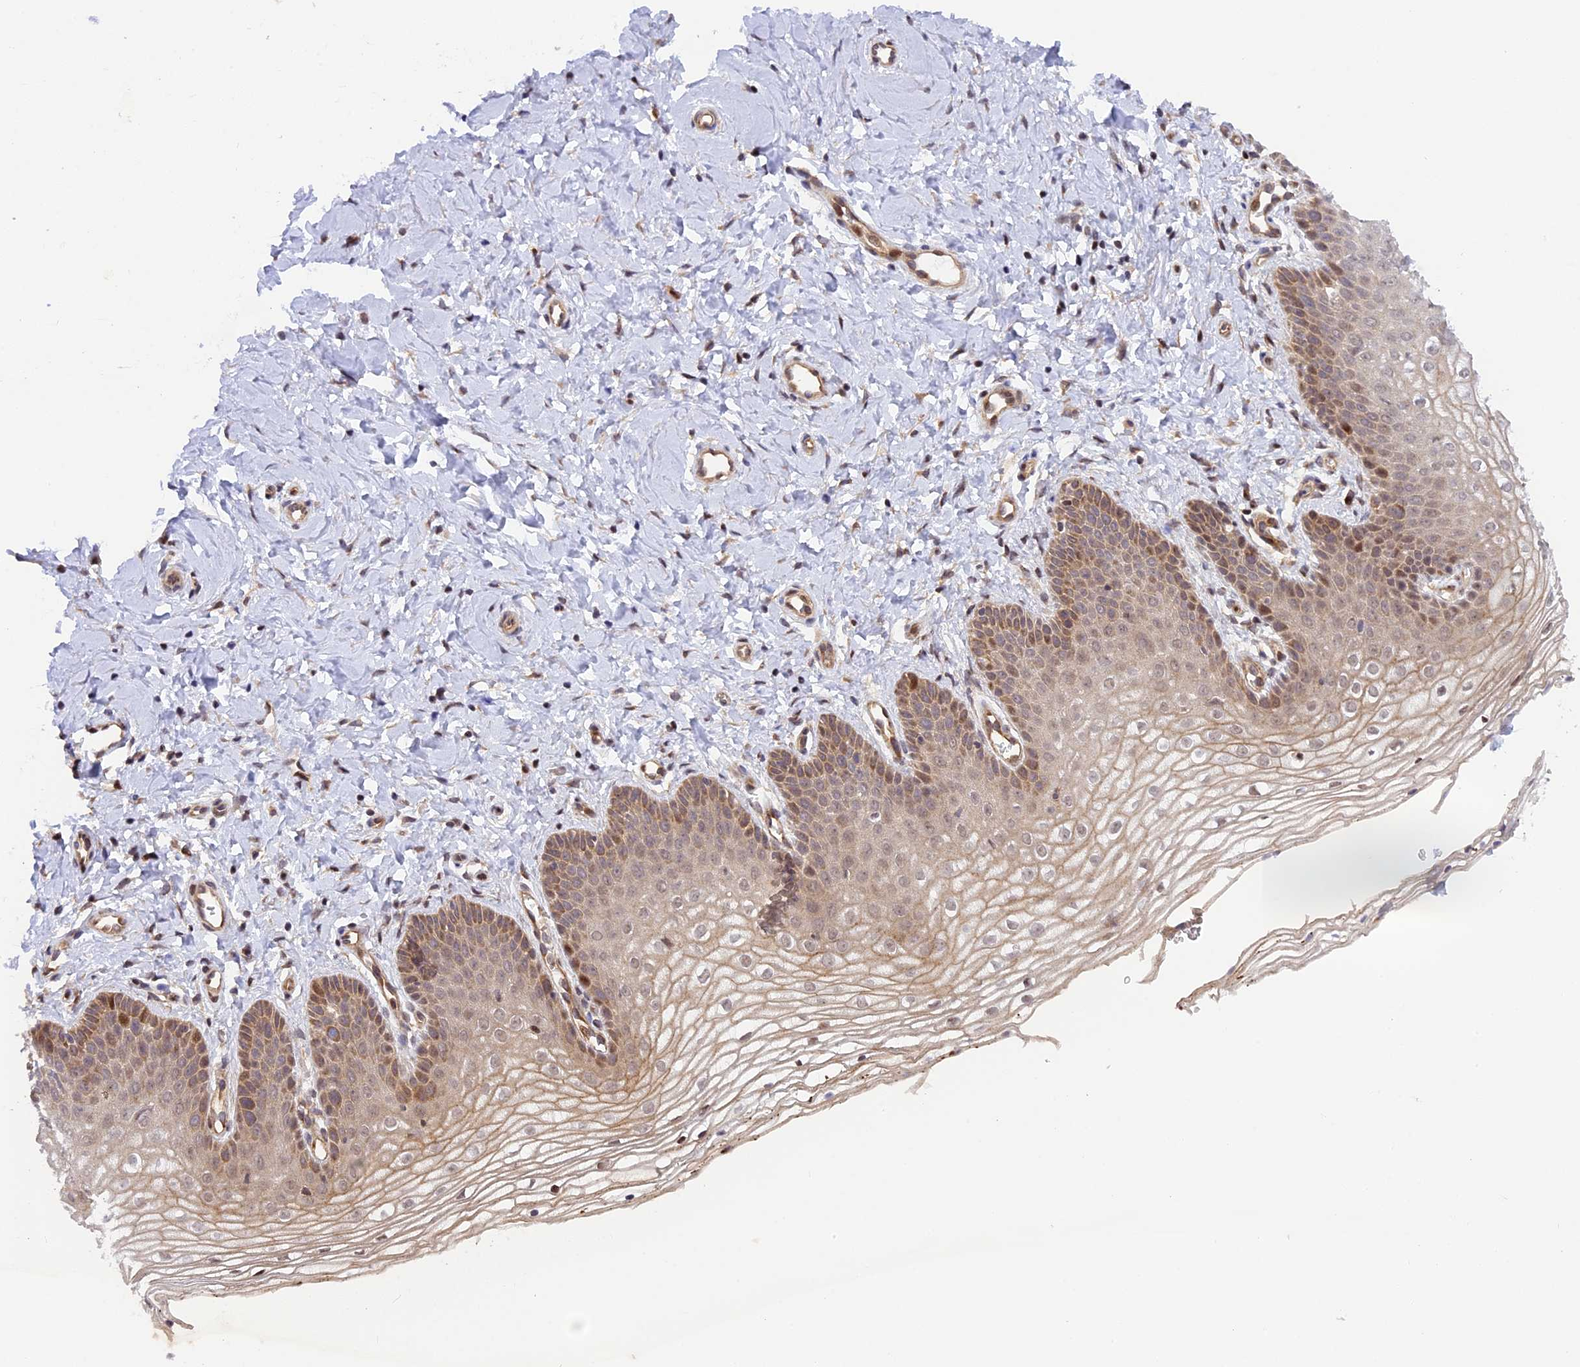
{"staining": {"intensity": "moderate", "quantity": ">75%", "location": "cytoplasmic/membranous"}, "tissue": "vagina", "cell_type": "Squamous epithelial cells", "image_type": "normal", "snomed": [{"axis": "morphology", "description": "Normal tissue, NOS"}, {"axis": "topography", "description": "Vagina"}], "caption": "Protein expression by immunohistochemistry shows moderate cytoplasmic/membranous positivity in about >75% of squamous epithelial cells in benign vagina. (DAB IHC with brightfield microscopy, high magnification).", "gene": "SAMD4A", "patient": {"sex": "female", "age": 68}}